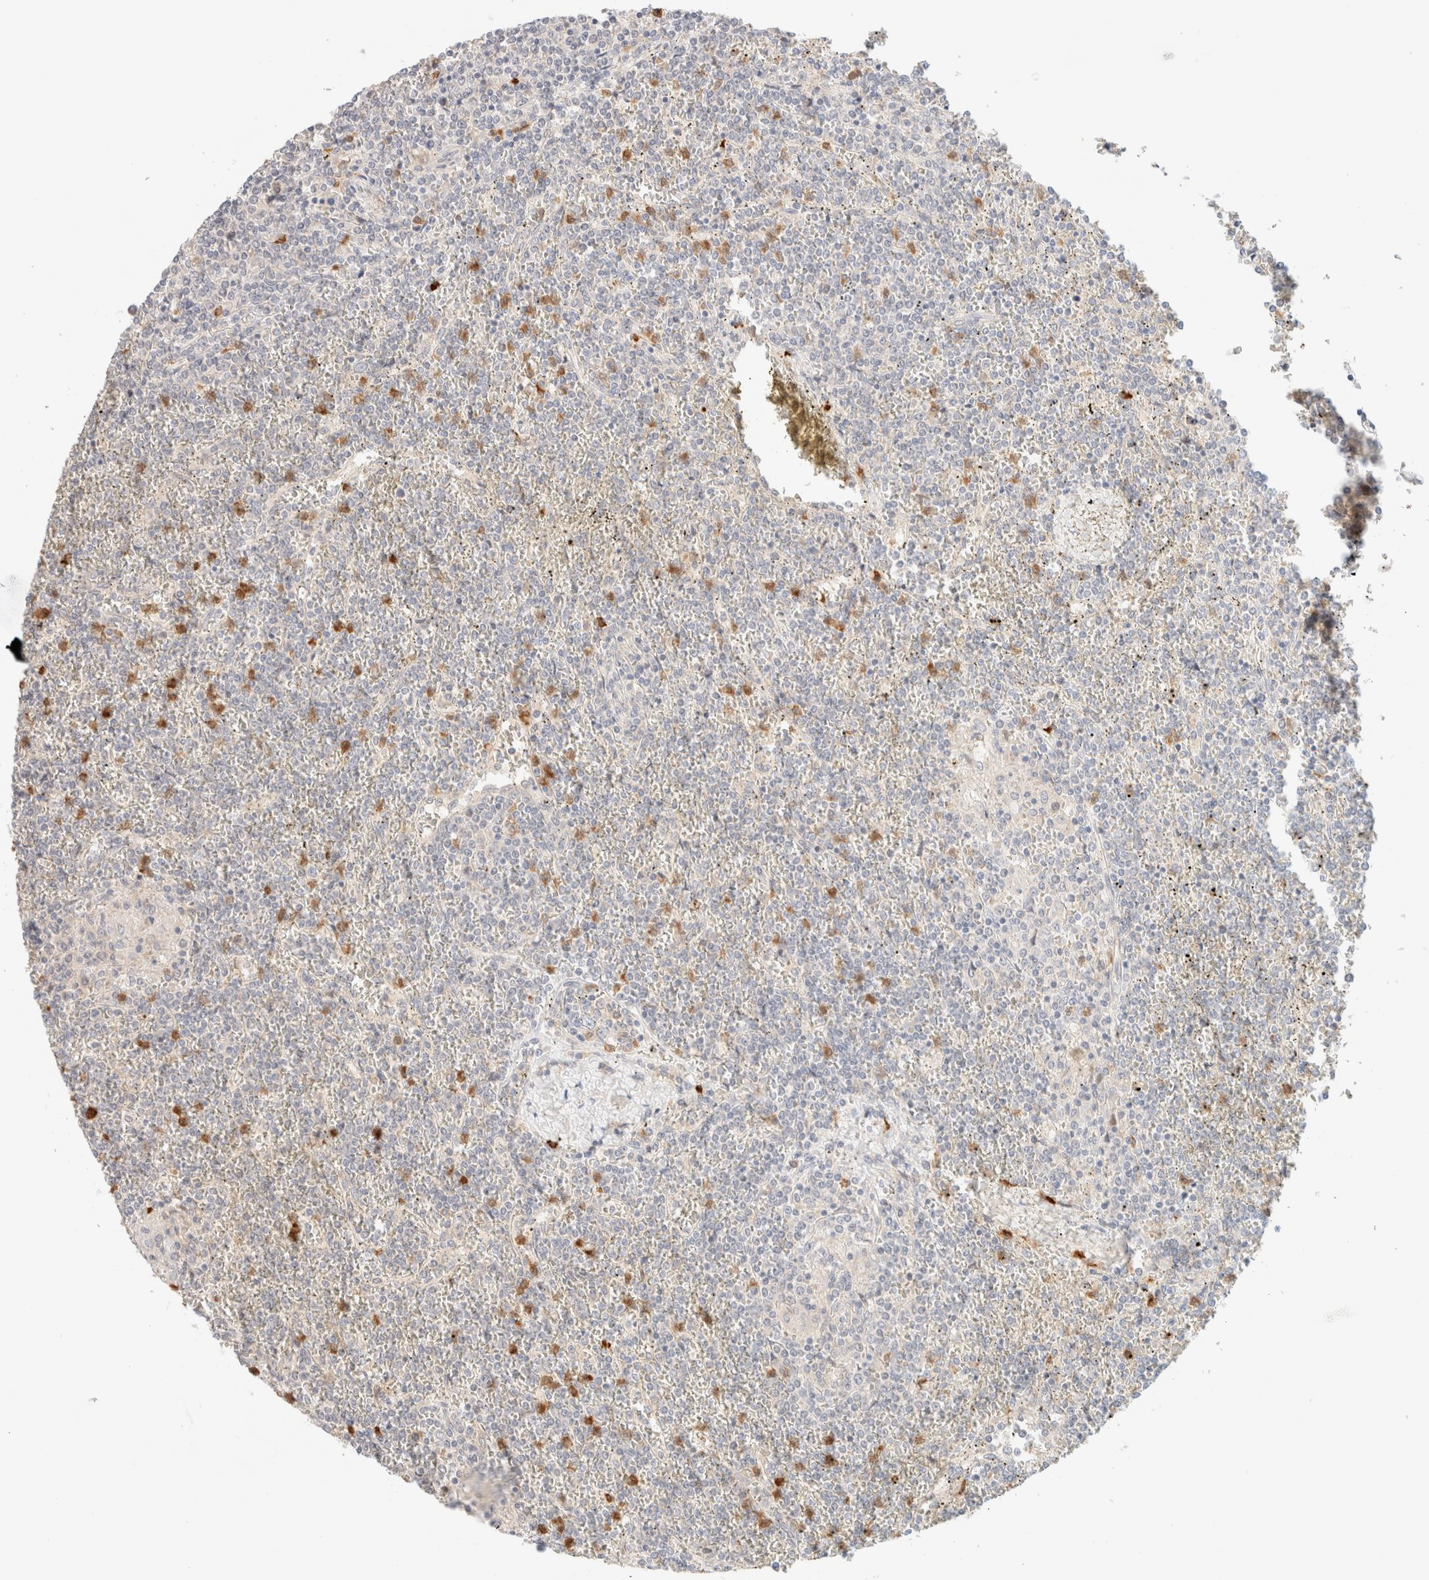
{"staining": {"intensity": "negative", "quantity": "none", "location": "none"}, "tissue": "lymphoma", "cell_type": "Tumor cells", "image_type": "cancer", "snomed": [{"axis": "morphology", "description": "Malignant lymphoma, non-Hodgkin's type, Low grade"}, {"axis": "topography", "description": "Spleen"}], "caption": "High power microscopy photomicrograph of an IHC micrograph of lymphoma, revealing no significant expression in tumor cells.", "gene": "SGSM2", "patient": {"sex": "female", "age": 19}}